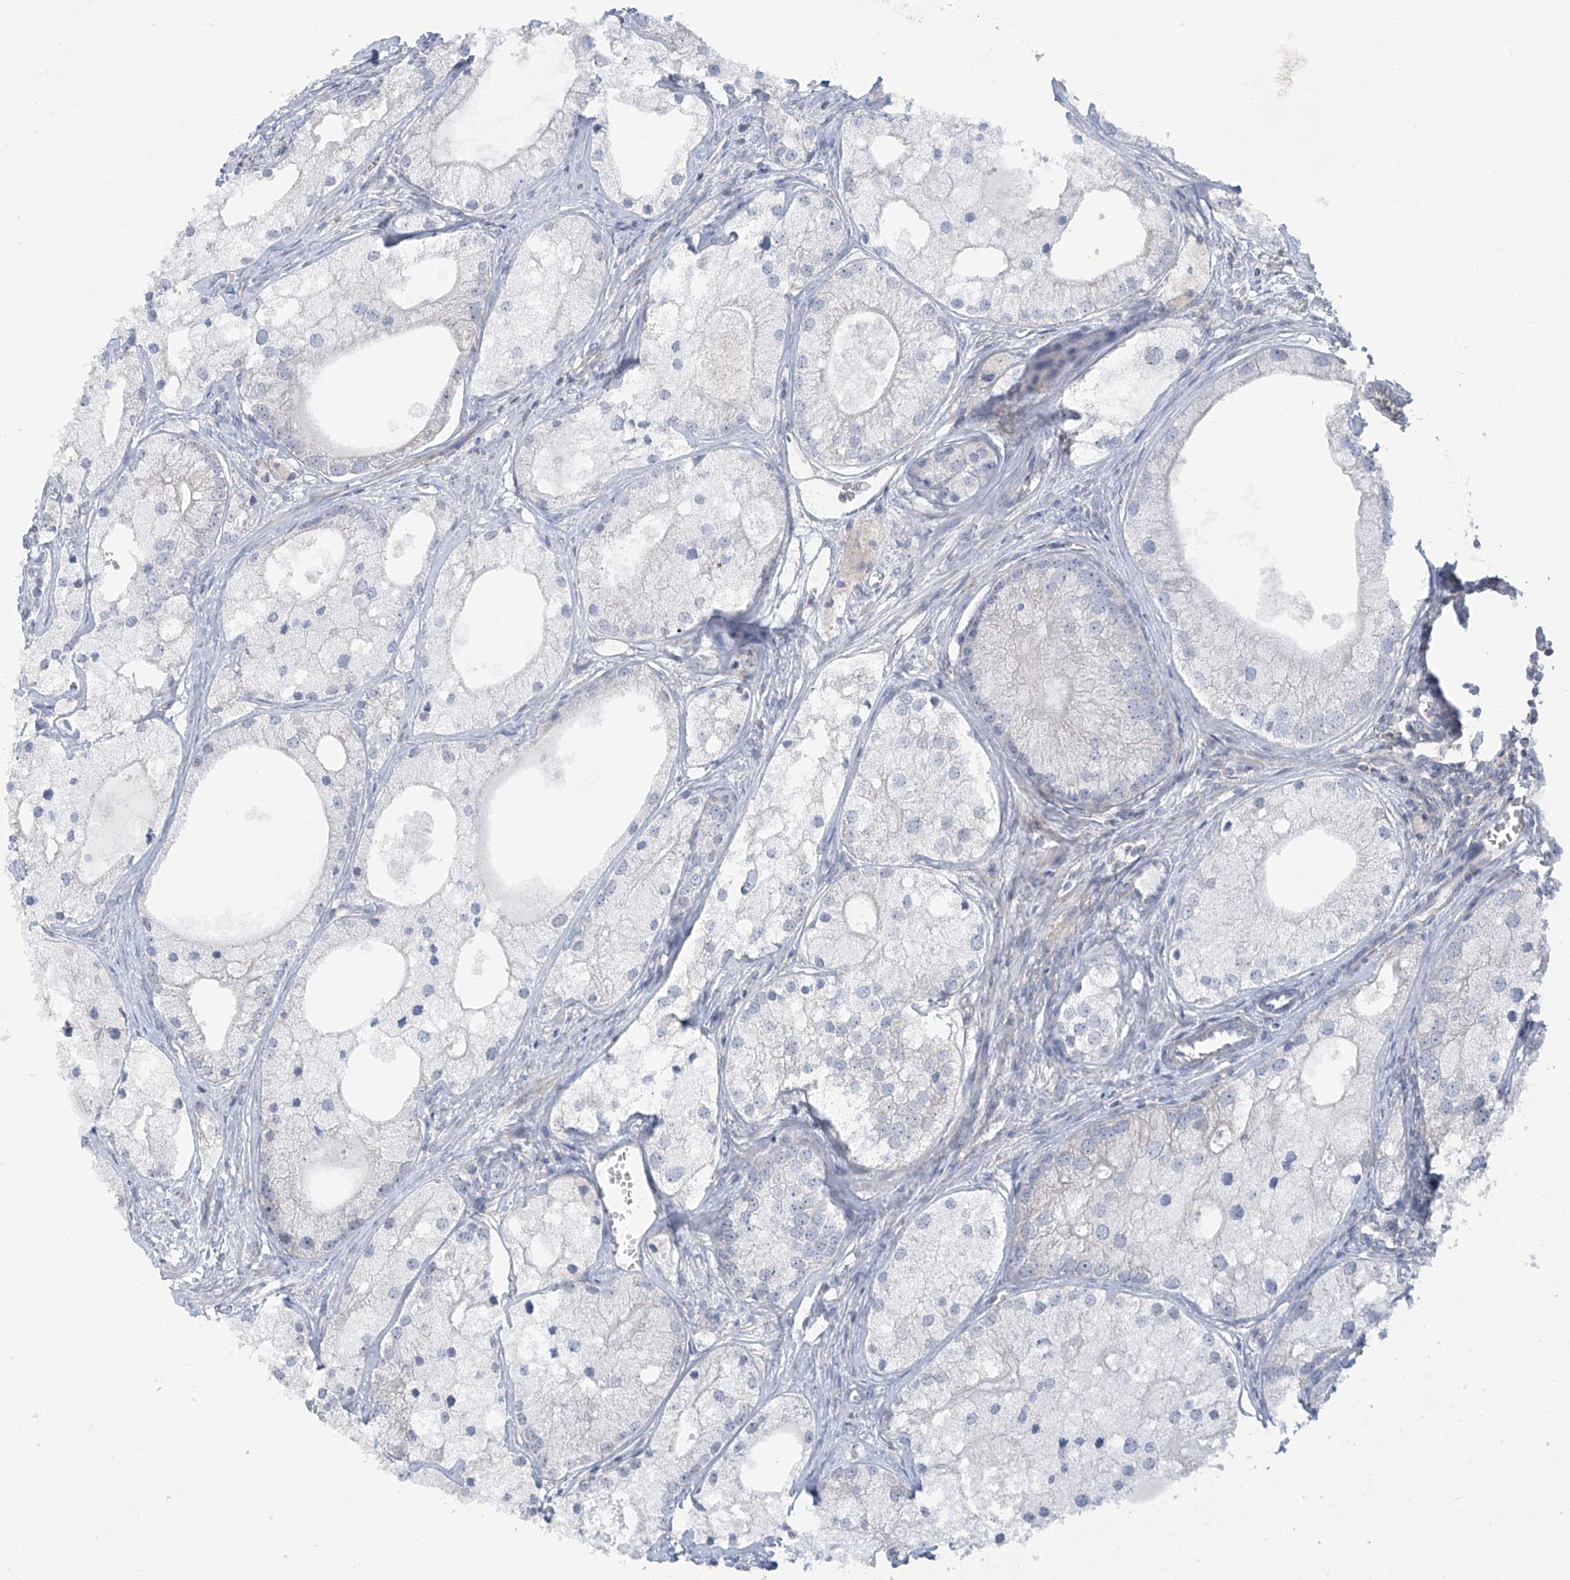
{"staining": {"intensity": "negative", "quantity": "none", "location": "none"}, "tissue": "prostate cancer", "cell_type": "Tumor cells", "image_type": "cancer", "snomed": [{"axis": "morphology", "description": "Adenocarcinoma, Low grade"}, {"axis": "topography", "description": "Prostate"}], "caption": "Human prostate cancer stained for a protein using IHC reveals no staining in tumor cells.", "gene": "SLCO4A1", "patient": {"sex": "male", "age": 69}}